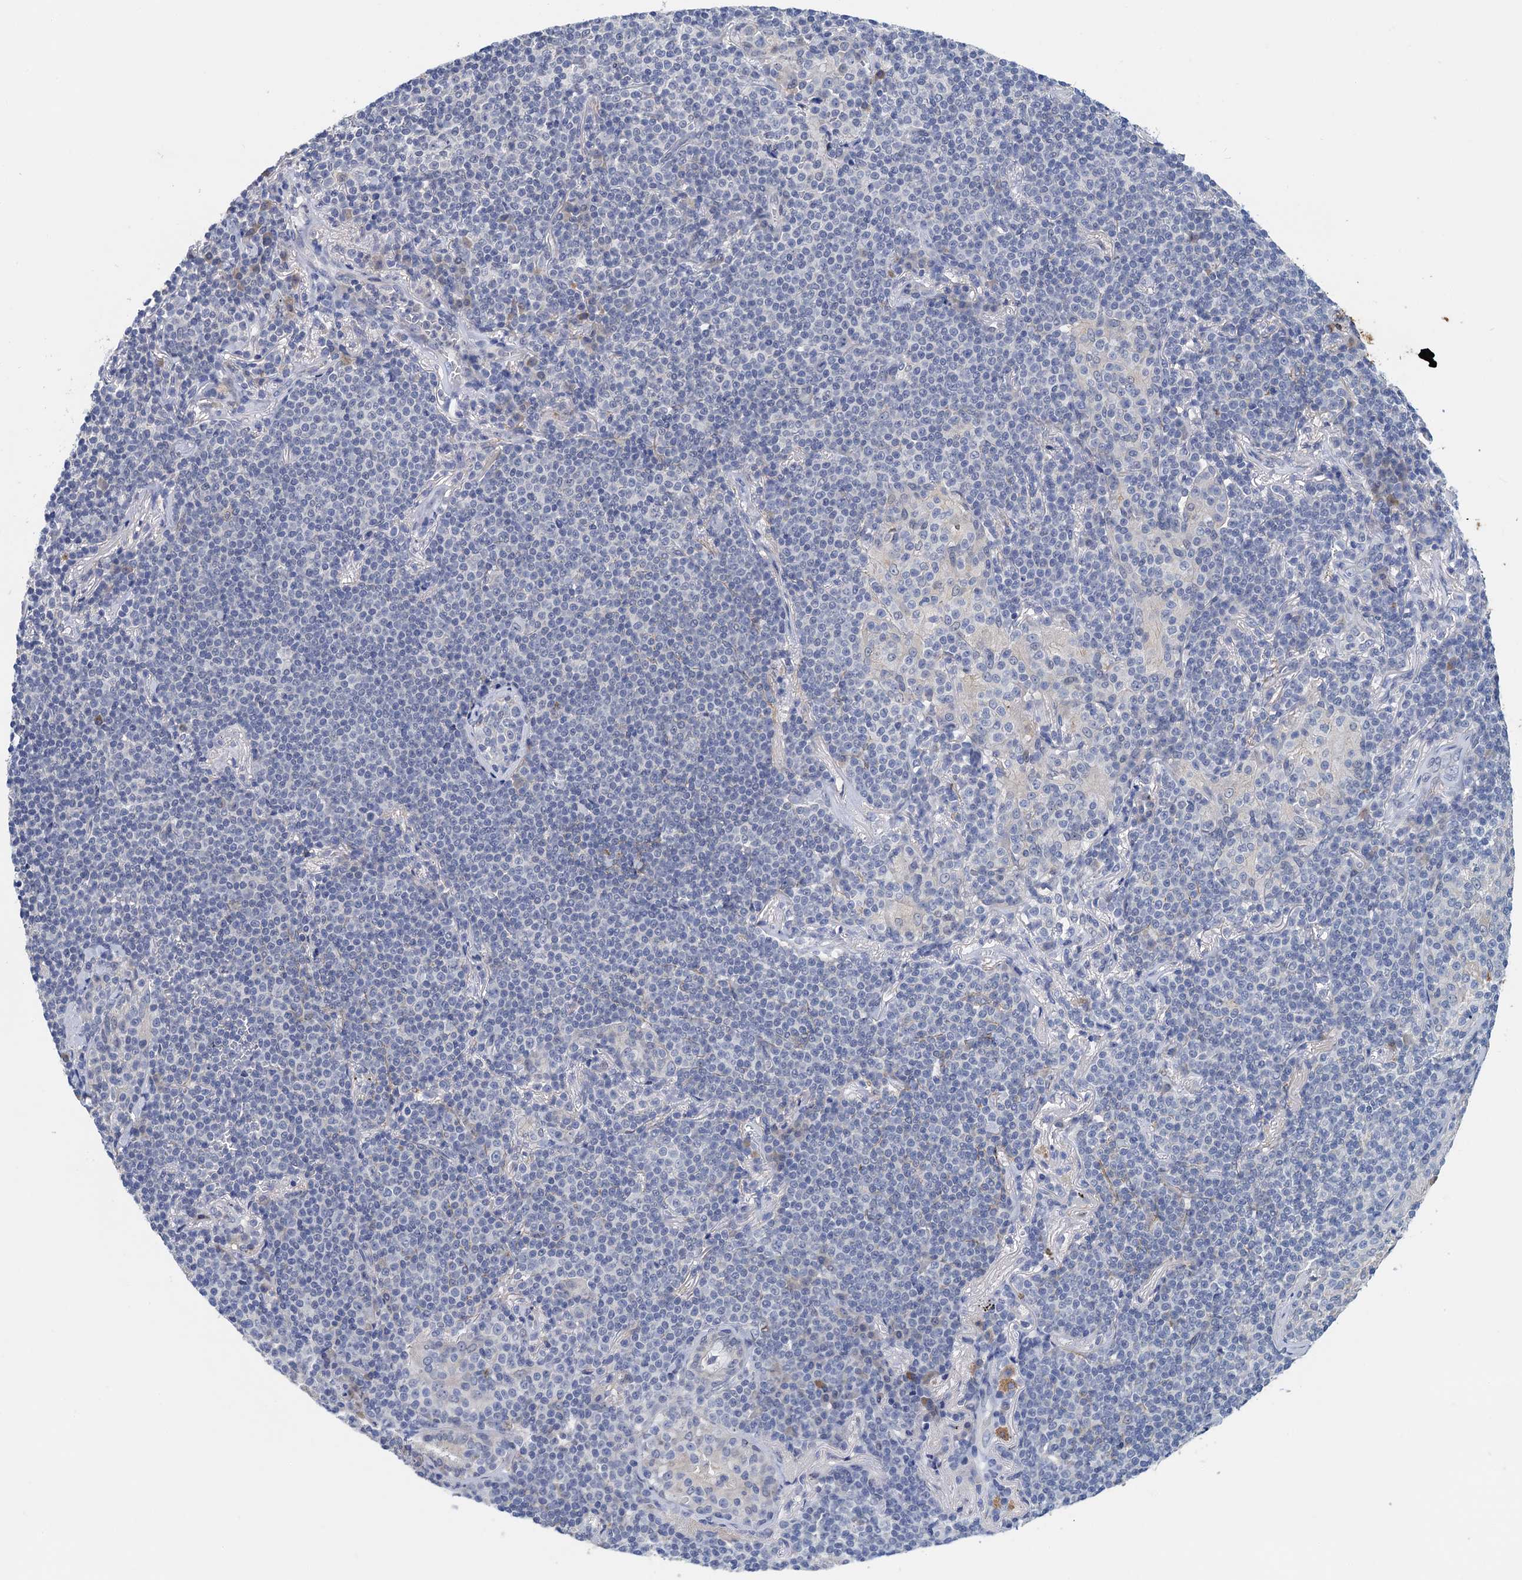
{"staining": {"intensity": "negative", "quantity": "none", "location": "none"}, "tissue": "lymphoma", "cell_type": "Tumor cells", "image_type": "cancer", "snomed": [{"axis": "morphology", "description": "Malignant lymphoma, non-Hodgkin's type, Low grade"}, {"axis": "topography", "description": "Lung"}], "caption": "Lymphoma was stained to show a protein in brown. There is no significant staining in tumor cells. (DAB IHC, high magnification).", "gene": "TMEM39B", "patient": {"sex": "female", "age": 71}}